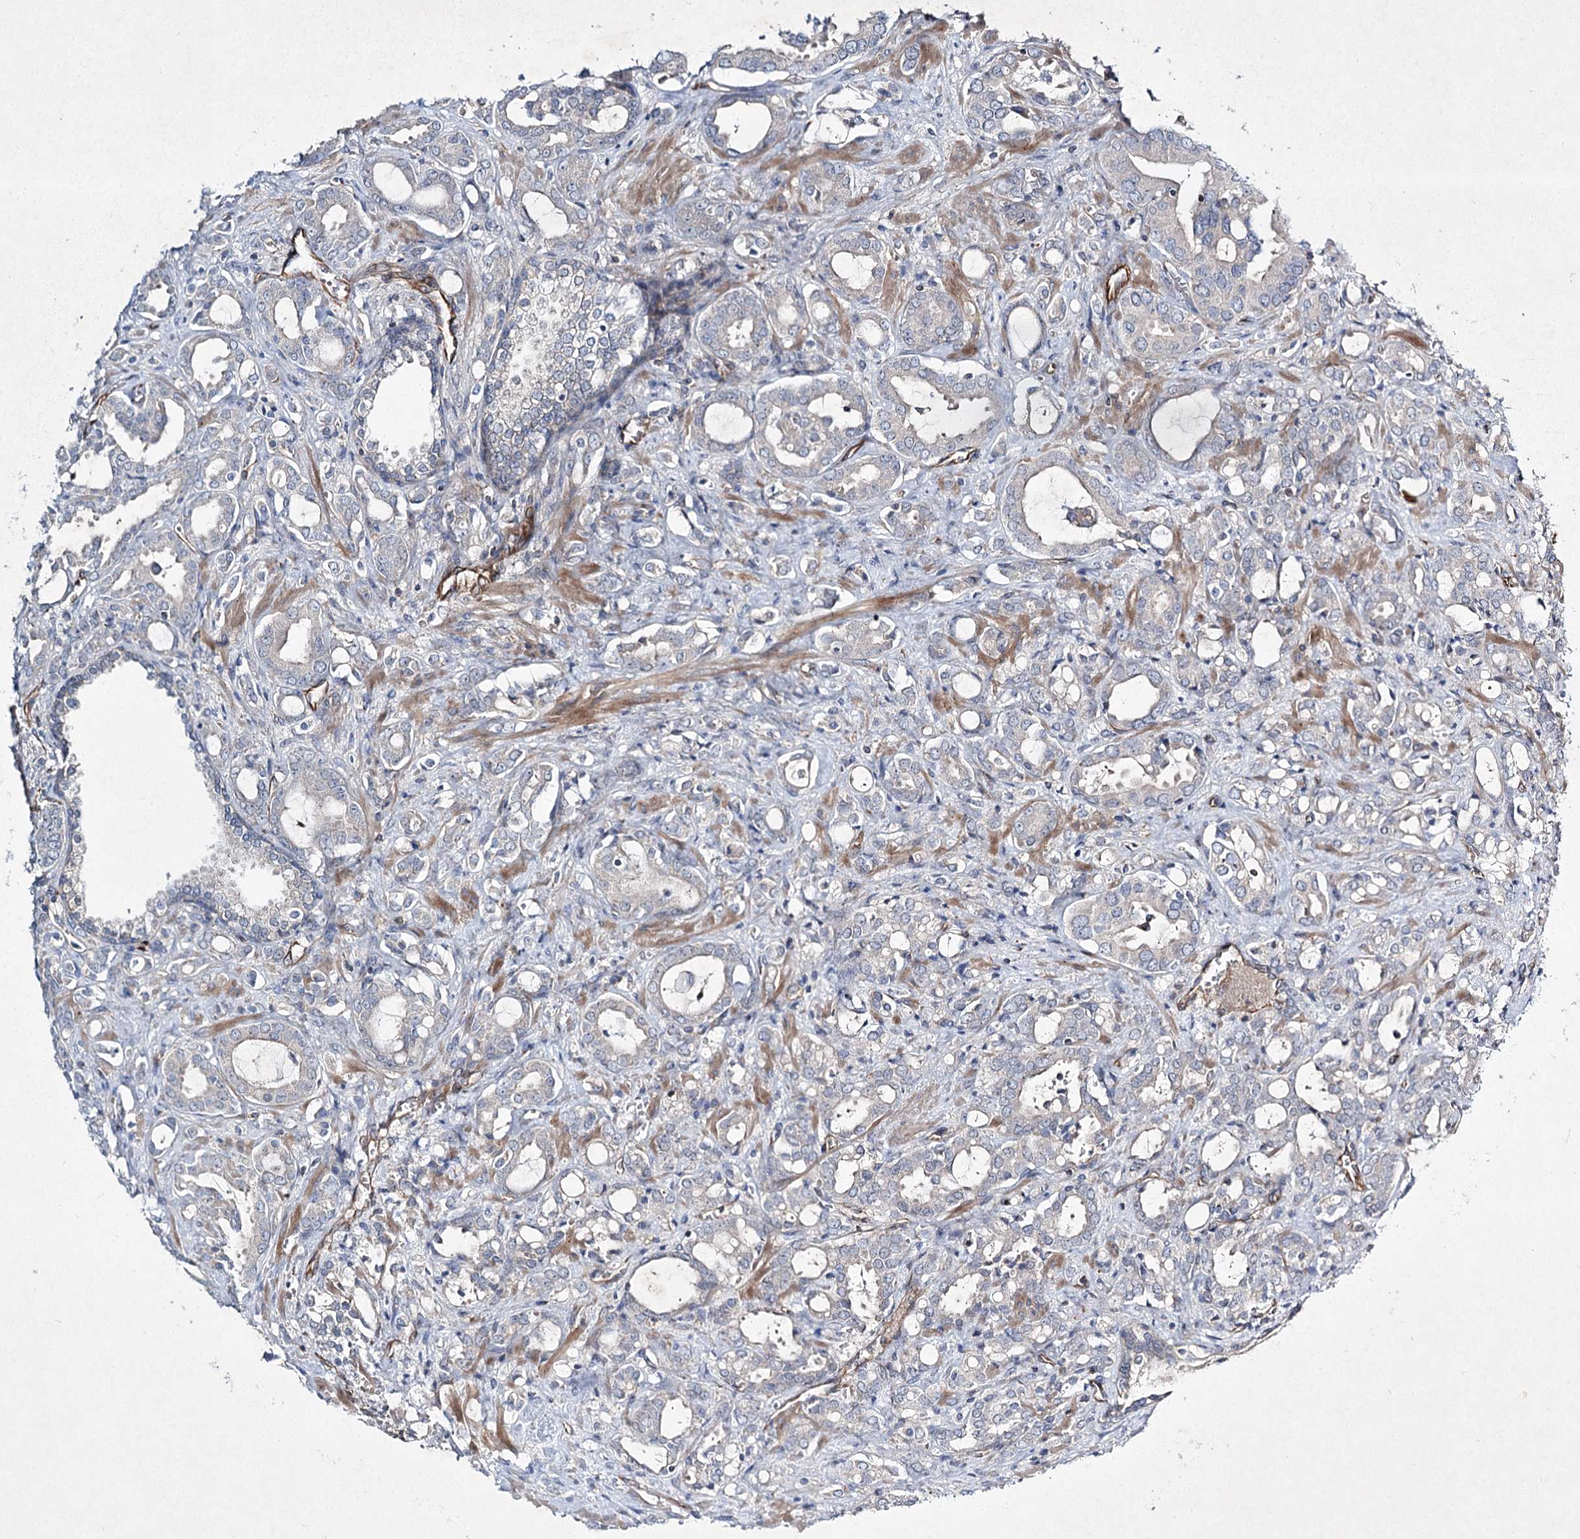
{"staining": {"intensity": "negative", "quantity": "none", "location": "none"}, "tissue": "prostate cancer", "cell_type": "Tumor cells", "image_type": "cancer", "snomed": [{"axis": "morphology", "description": "Adenocarcinoma, High grade"}, {"axis": "topography", "description": "Prostate"}], "caption": "Immunohistochemistry photomicrograph of neoplastic tissue: prostate high-grade adenocarcinoma stained with DAB exhibits no significant protein expression in tumor cells.", "gene": "KIAA0825", "patient": {"sex": "male", "age": 72}}